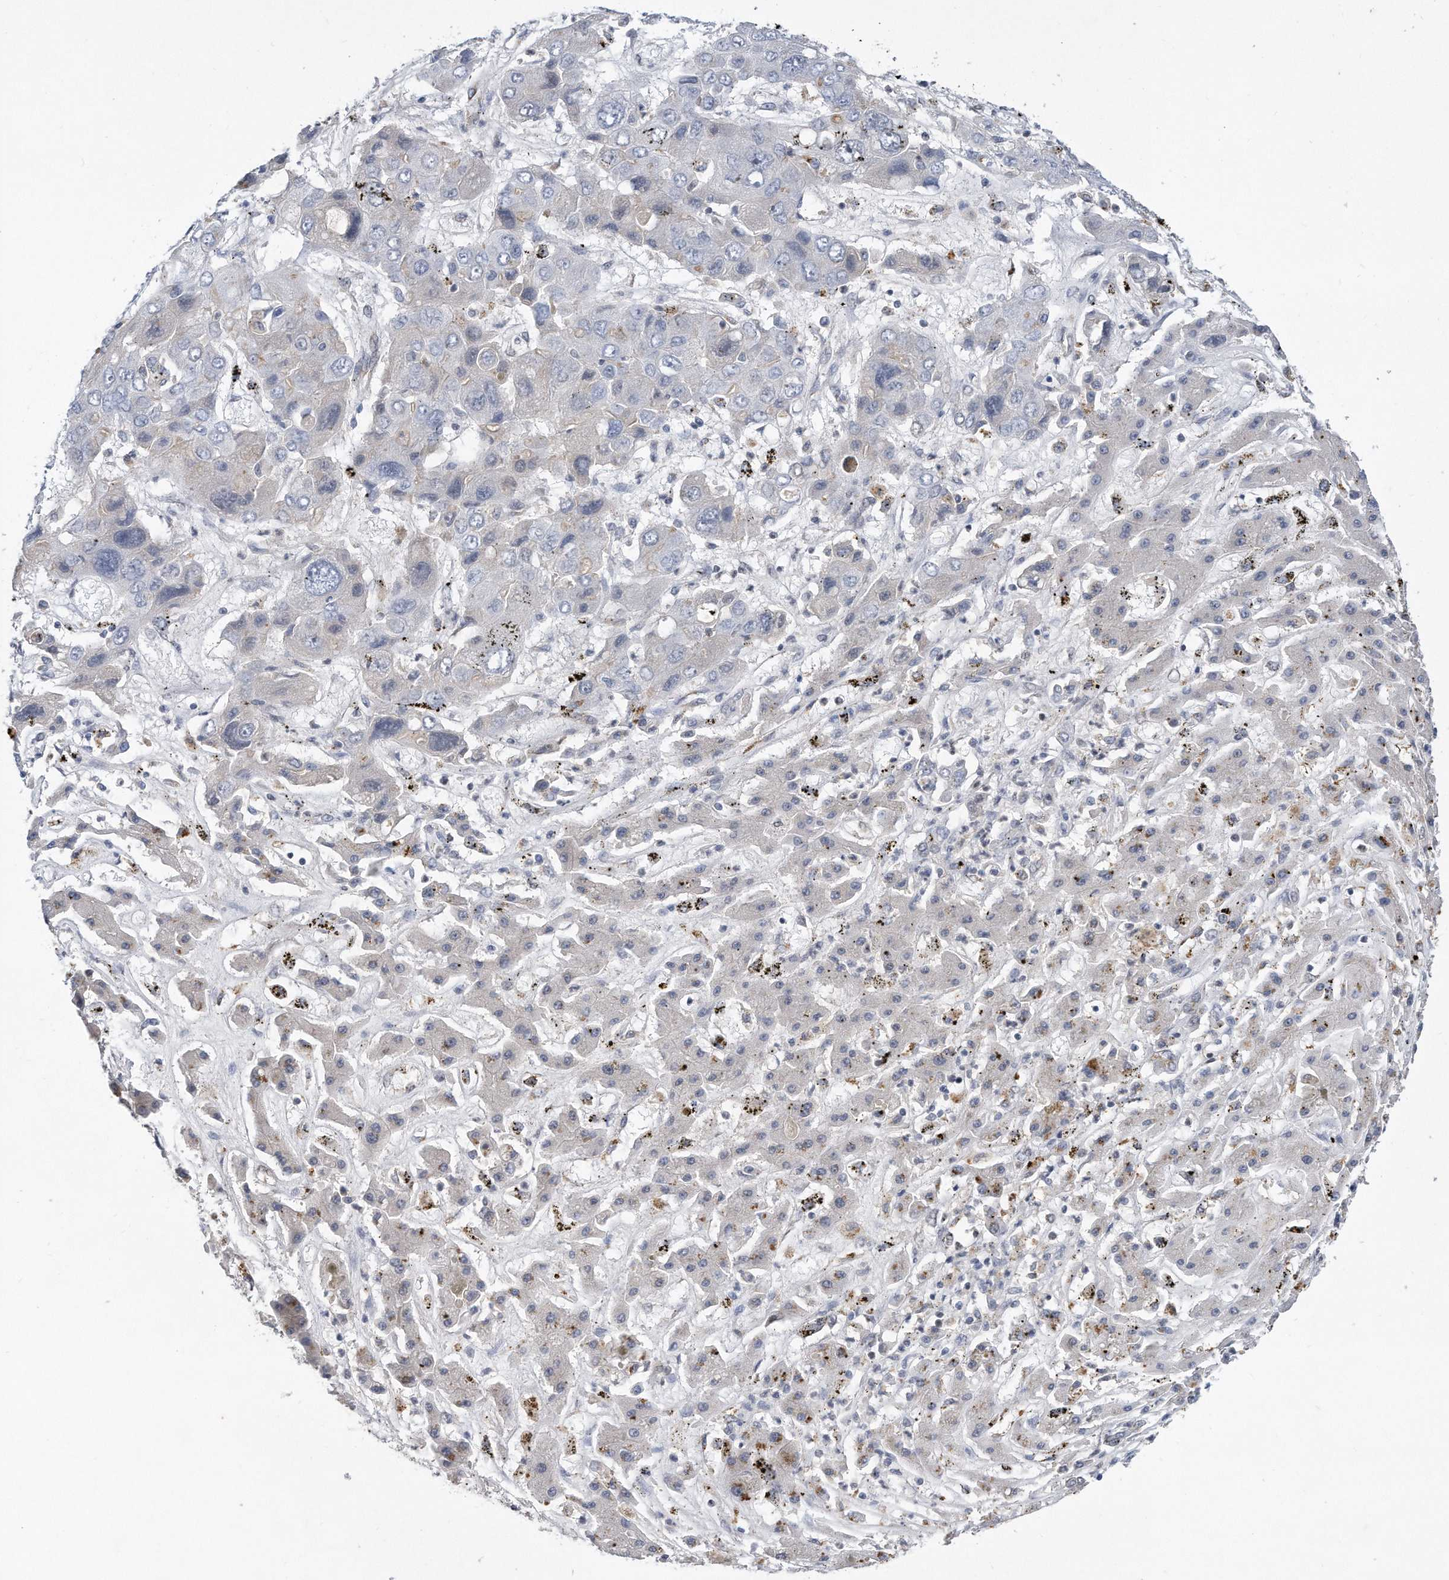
{"staining": {"intensity": "negative", "quantity": "none", "location": "none"}, "tissue": "liver cancer", "cell_type": "Tumor cells", "image_type": "cancer", "snomed": [{"axis": "morphology", "description": "Cholangiocarcinoma"}, {"axis": "topography", "description": "Liver"}], "caption": "An image of liver cancer stained for a protein exhibits no brown staining in tumor cells. (DAB (3,3'-diaminobenzidine) IHC, high magnification).", "gene": "TP53INP1", "patient": {"sex": "male", "age": 67}}